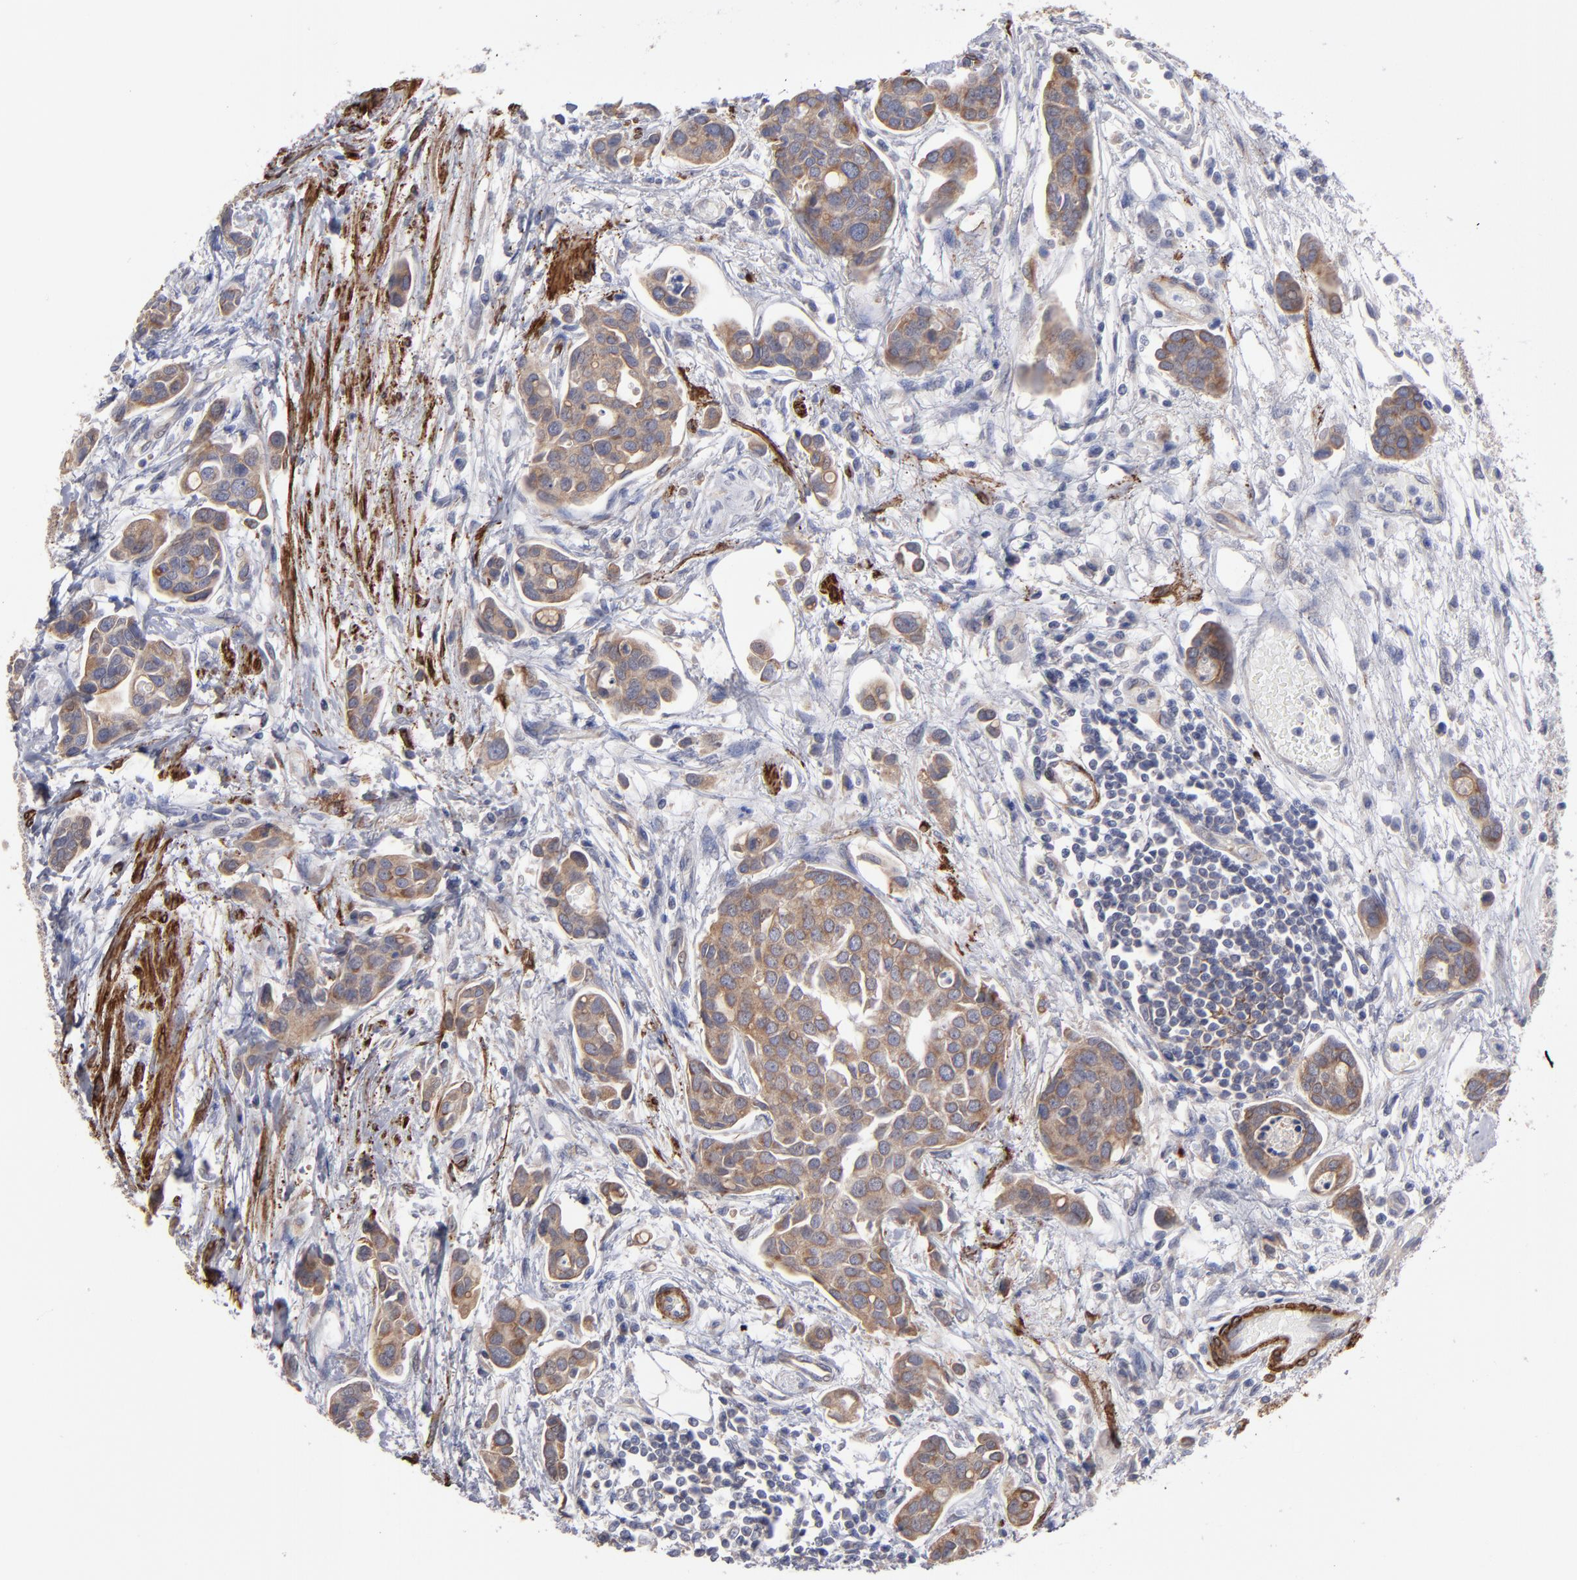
{"staining": {"intensity": "weak", "quantity": ">75%", "location": "cytoplasmic/membranous"}, "tissue": "urothelial cancer", "cell_type": "Tumor cells", "image_type": "cancer", "snomed": [{"axis": "morphology", "description": "Urothelial carcinoma, High grade"}, {"axis": "topography", "description": "Urinary bladder"}], "caption": "Human urothelial cancer stained for a protein (brown) displays weak cytoplasmic/membranous positive staining in approximately >75% of tumor cells.", "gene": "SLMAP", "patient": {"sex": "male", "age": 78}}